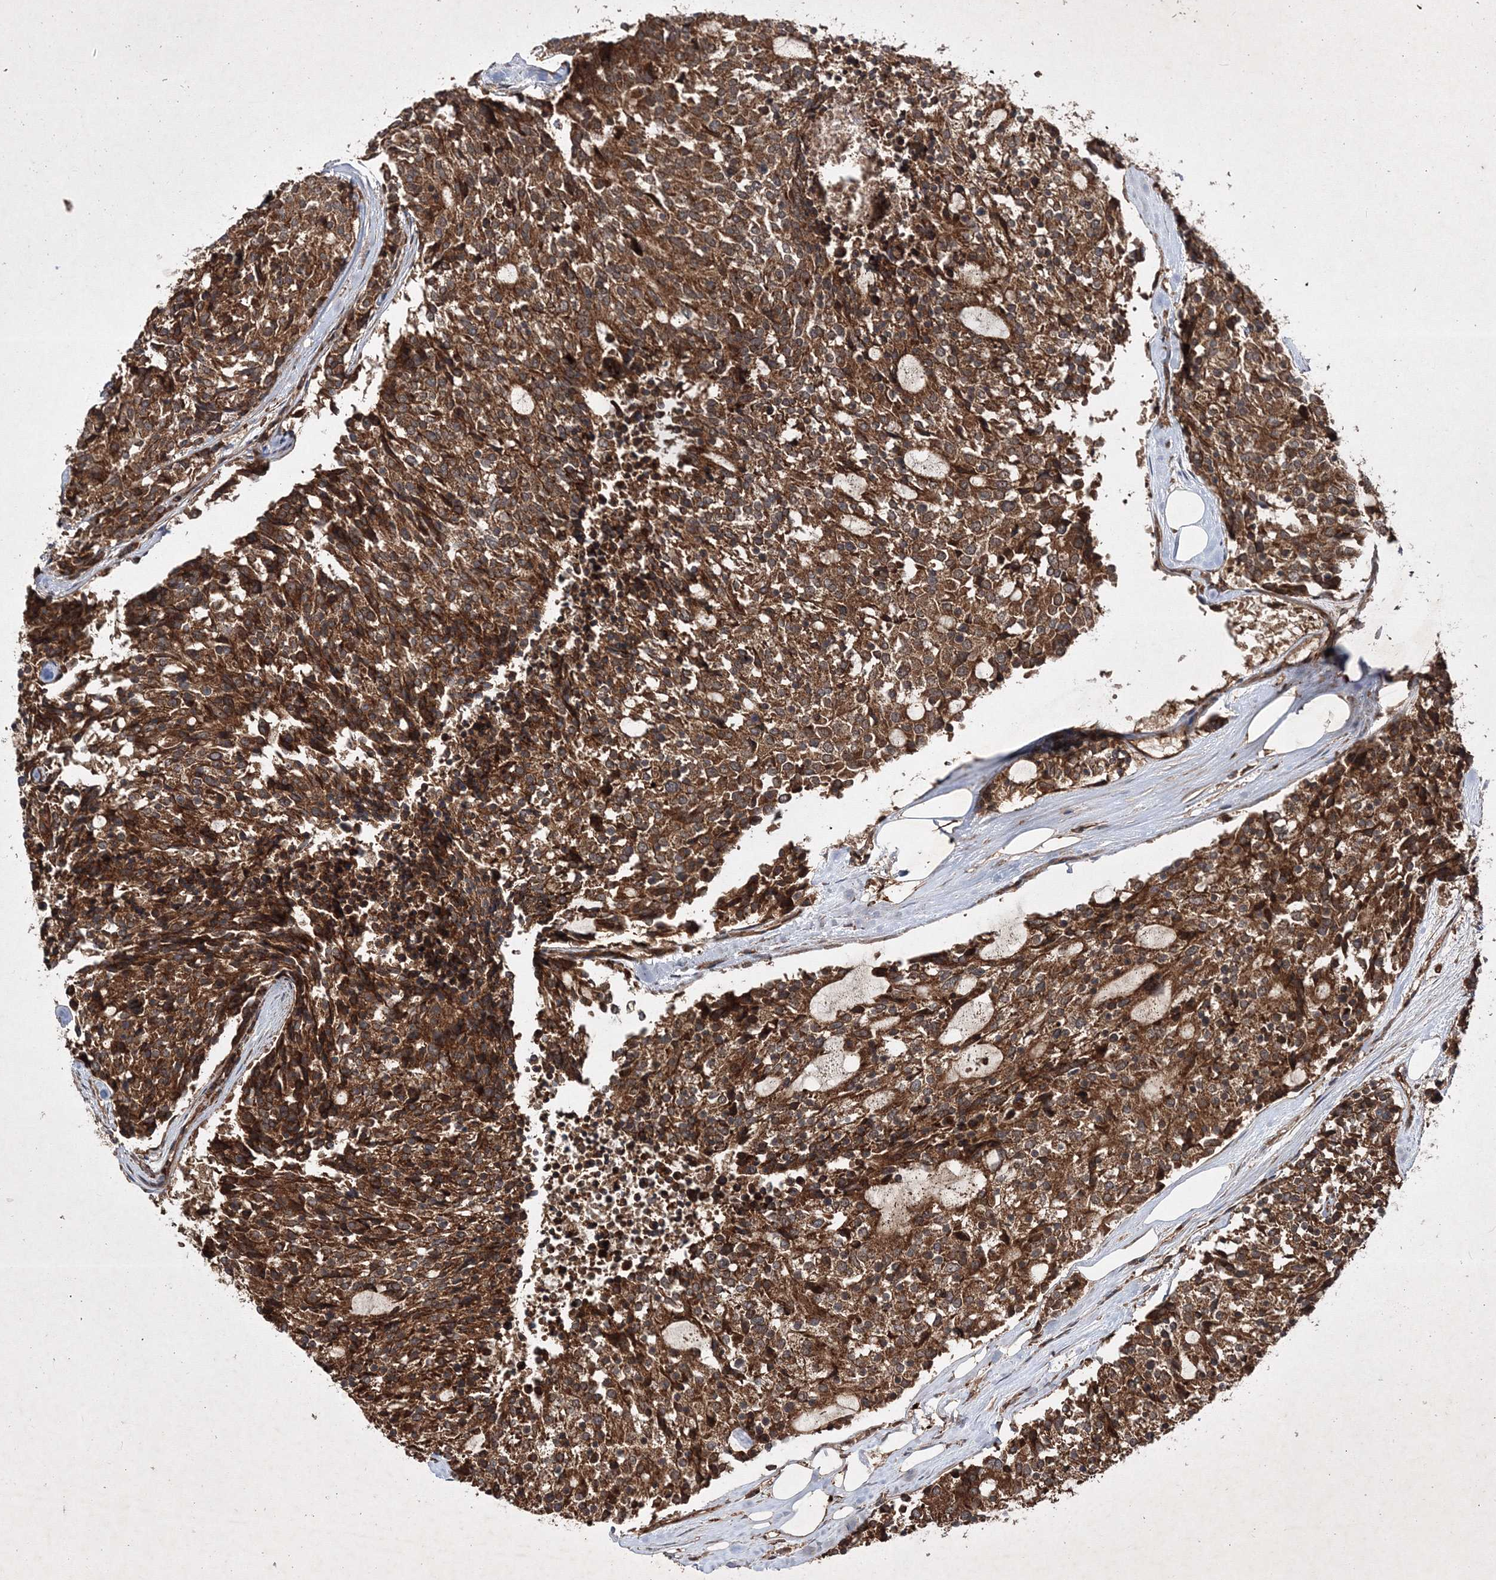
{"staining": {"intensity": "strong", "quantity": ">75%", "location": "cytoplasmic/membranous"}, "tissue": "carcinoid", "cell_type": "Tumor cells", "image_type": "cancer", "snomed": [{"axis": "morphology", "description": "Carcinoid, malignant, NOS"}, {"axis": "topography", "description": "Pancreas"}], "caption": "Carcinoid stained with a protein marker displays strong staining in tumor cells.", "gene": "DNAJC13", "patient": {"sex": "female", "age": 54}}